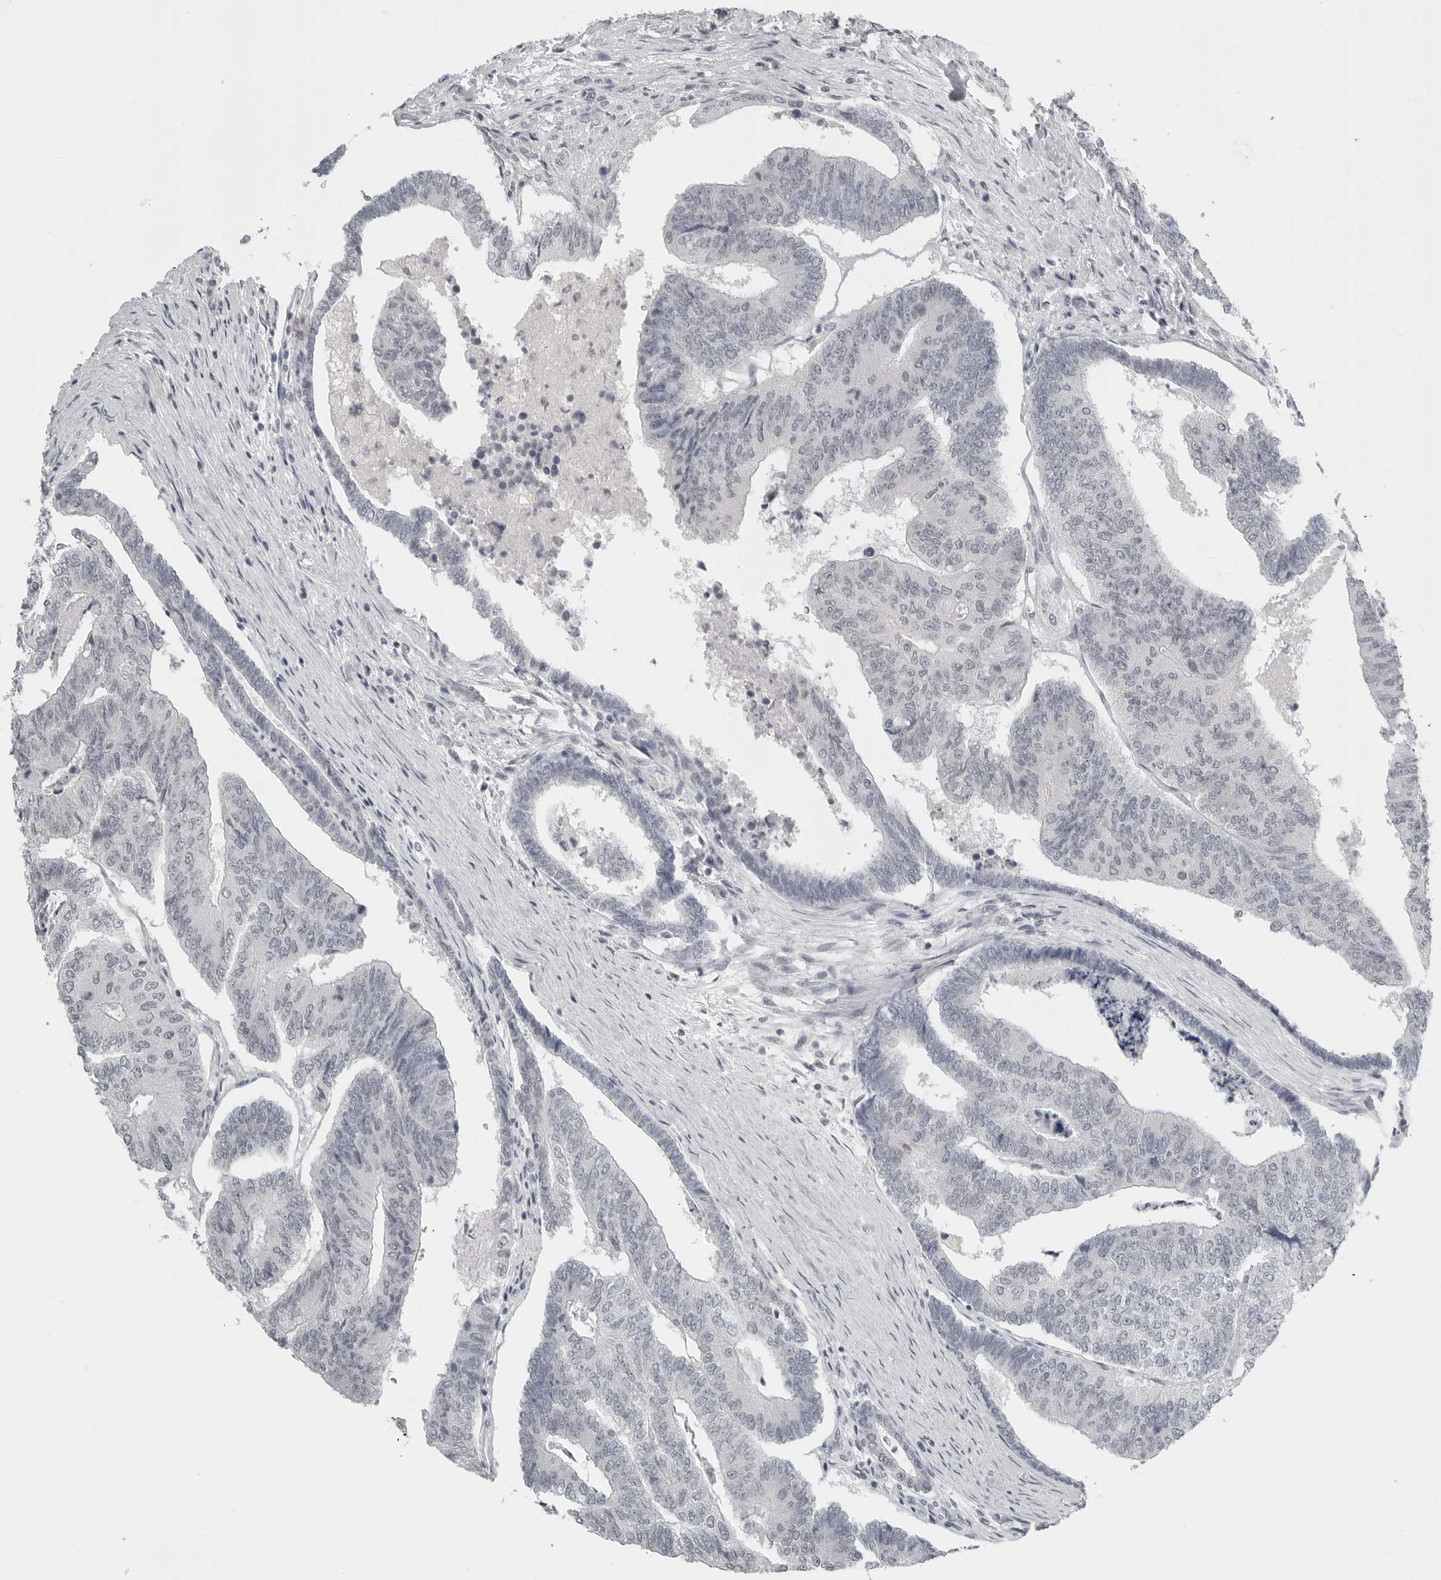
{"staining": {"intensity": "negative", "quantity": "none", "location": "none"}, "tissue": "colorectal cancer", "cell_type": "Tumor cells", "image_type": "cancer", "snomed": [{"axis": "morphology", "description": "Adenocarcinoma, NOS"}, {"axis": "topography", "description": "Colon"}], "caption": "The micrograph displays no staining of tumor cells in adenocarcinoma (colorectal). (Brightfield microscopy of DAB IHC at high magnification).", "gene": "BPIFA1", "patient": {"sex": "female", "age": 67}}